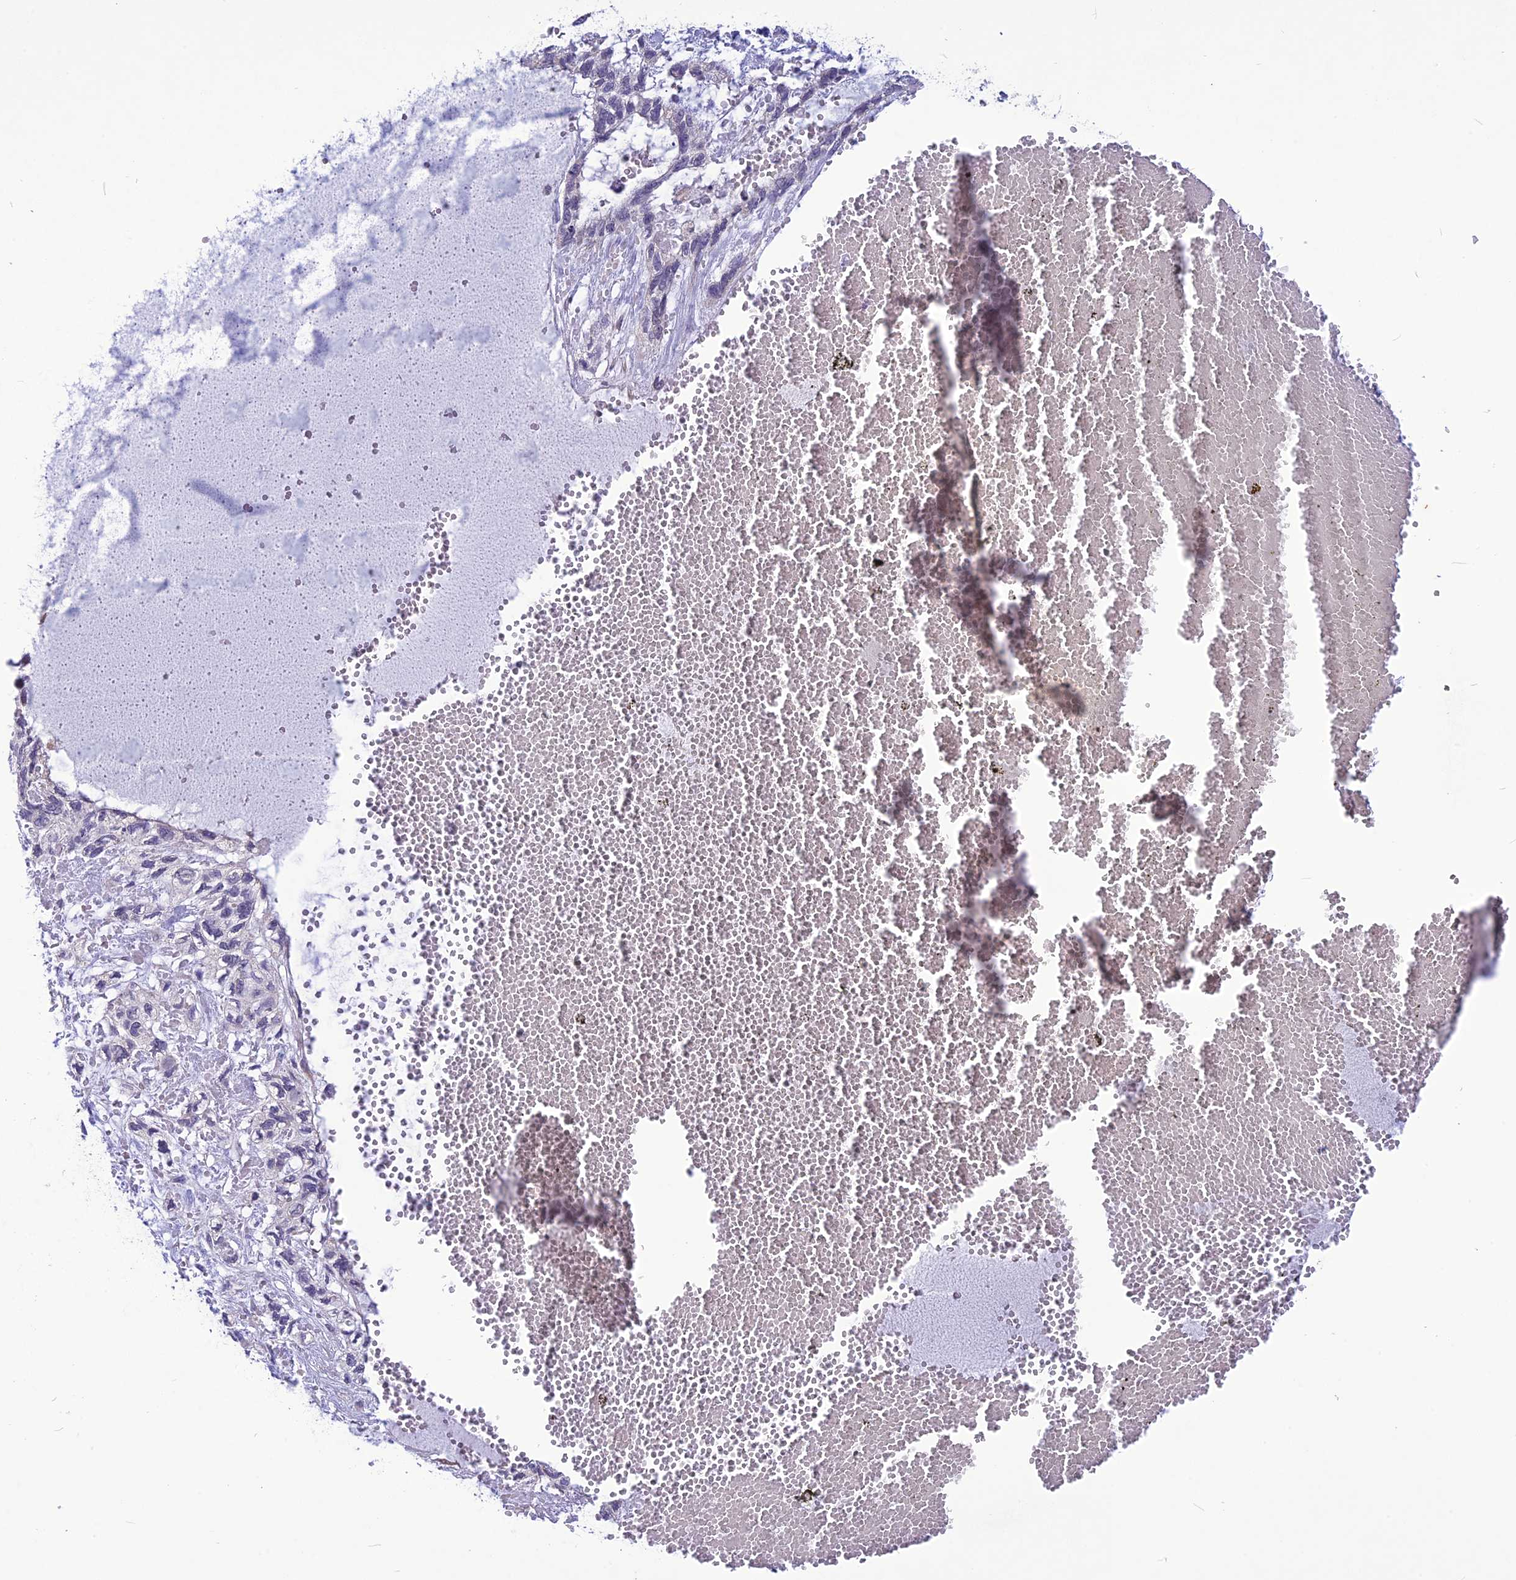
{"staining": {"intensity": "negative", "quantity": "none", "location": "none"}, "tissue": "skin cancer", "cell_type": "Tumor cells", "image_type": "cancer", "snomed": [{"axis": "morphology", "description": "Basal cell carcinoma"}, {"axis": "topography", "description": "Skin"}], "caption": "A micrograph of skin basal cell carcinoma stained for a protein exhibits no brown staining in tumor cells.", "gene": "PSMF1", "patient": {"sex": "male", "age": 88}}